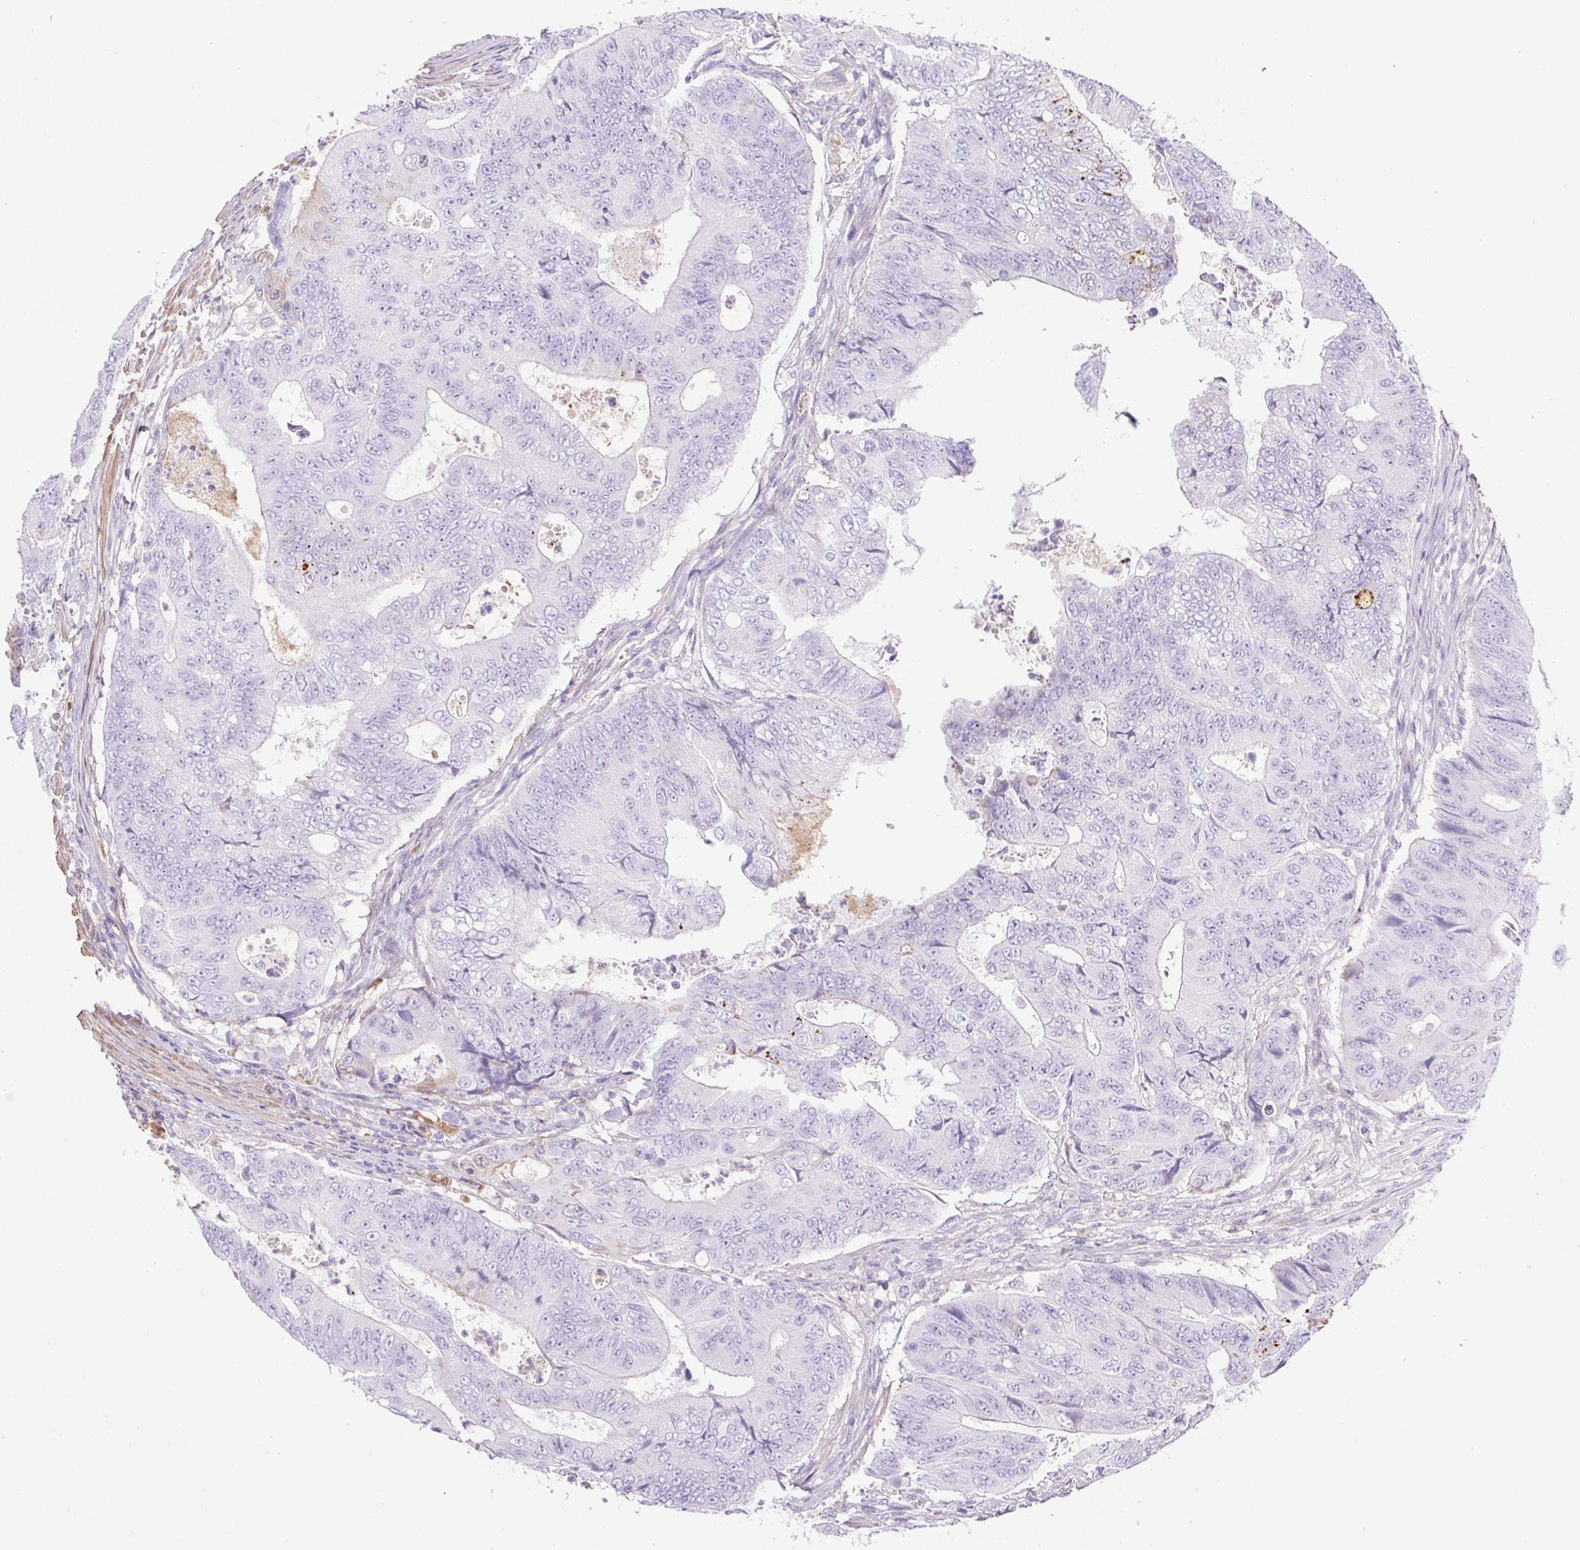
{"staining": {"intensity": "negative", "quantity": "none", "location": "none"}, "tissue": "colorectal cancer", "cell_type": "Tumor cells", "image_type": "cancer", "snomed": [{"axis": "morphology", "description": "Adenocarcinoma, NOS"}, {"axis": "topography", "description": "Colon"}], "caption": "Micrograph shows no significant protein expression in tumor cells of adenocarcinoma (colorectal).", "gene": "TDRD15", "patient": {"sex": "female", "age": 48}}